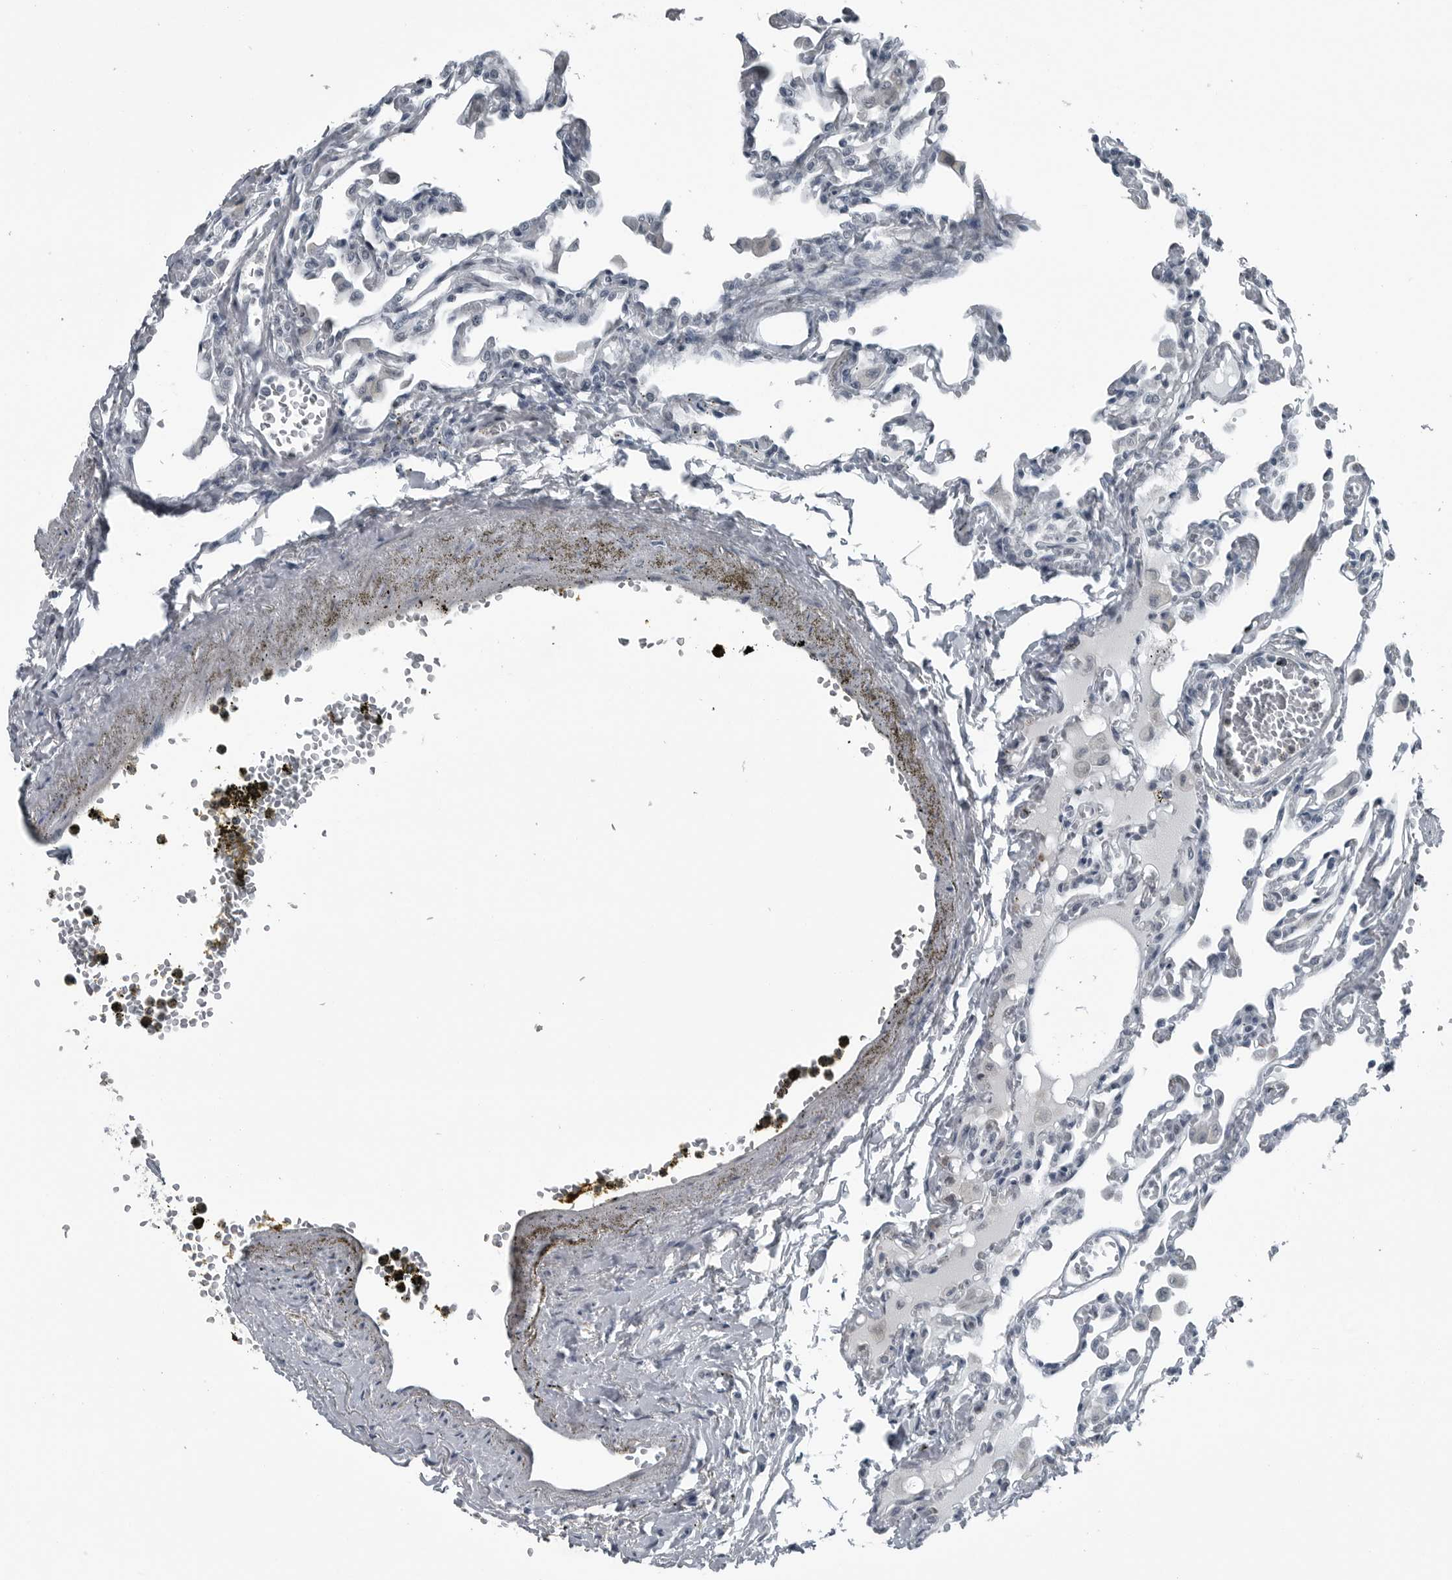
{"staining": {"intensity": "negative", "quantity": "none", "location": "none"}, "tissue": "lung", "cell_type": "Alveolar cells", "image_type": "normal", "snomed": [{"axis": "morphology", "description": "Normal tissue, NOS"}, {"axis": "topography", "description": "Bronchus"}, {"axis": "topography", "description": "Lung"}], "caption": "The IHC photomicrograph has no significant positivity in alveolar cells of lung.", "gene": "DNAAF11", "patient": {"sex": "female", "age": 49}}